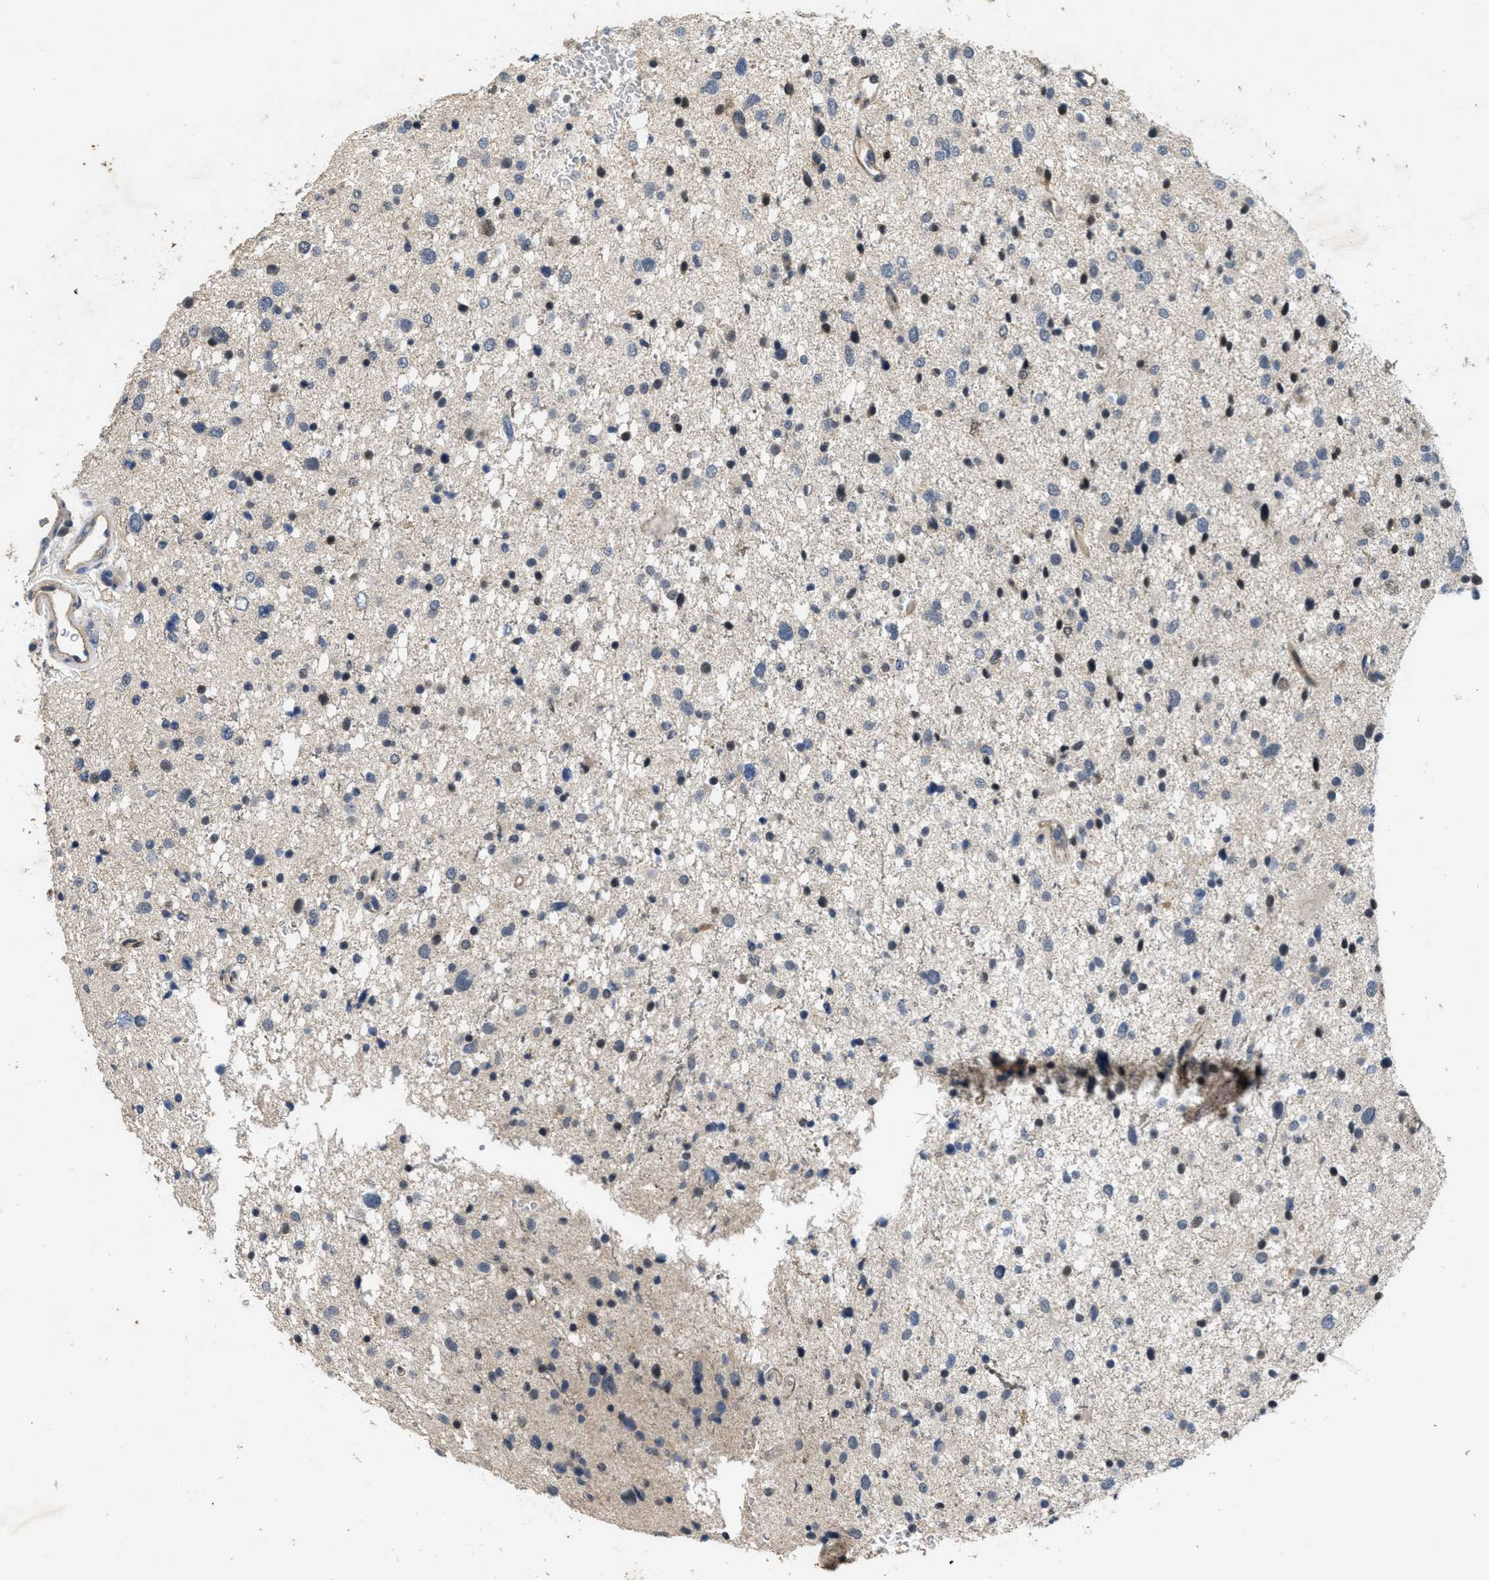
{"staining": {"intensity": "strong", "quantity": "<25%", "location": "nuclear"}, "tissue": "glioma", "cell_type": "Tumor cells", "image_type": "cancer", "snomed": [{"axis": "morphology", "description": "Glioma, malignant, Low grade"}, {"axis": "topography", "description": "Brain"}], "caption": "About <25% of tumor cells in malignant low-grade glioma demonstrate strong nuclear protein positivity as visualized by brown immunohistochemical staining.", "gene": "PAPOLG", "patient": {"sex": "female", "age": 37}}